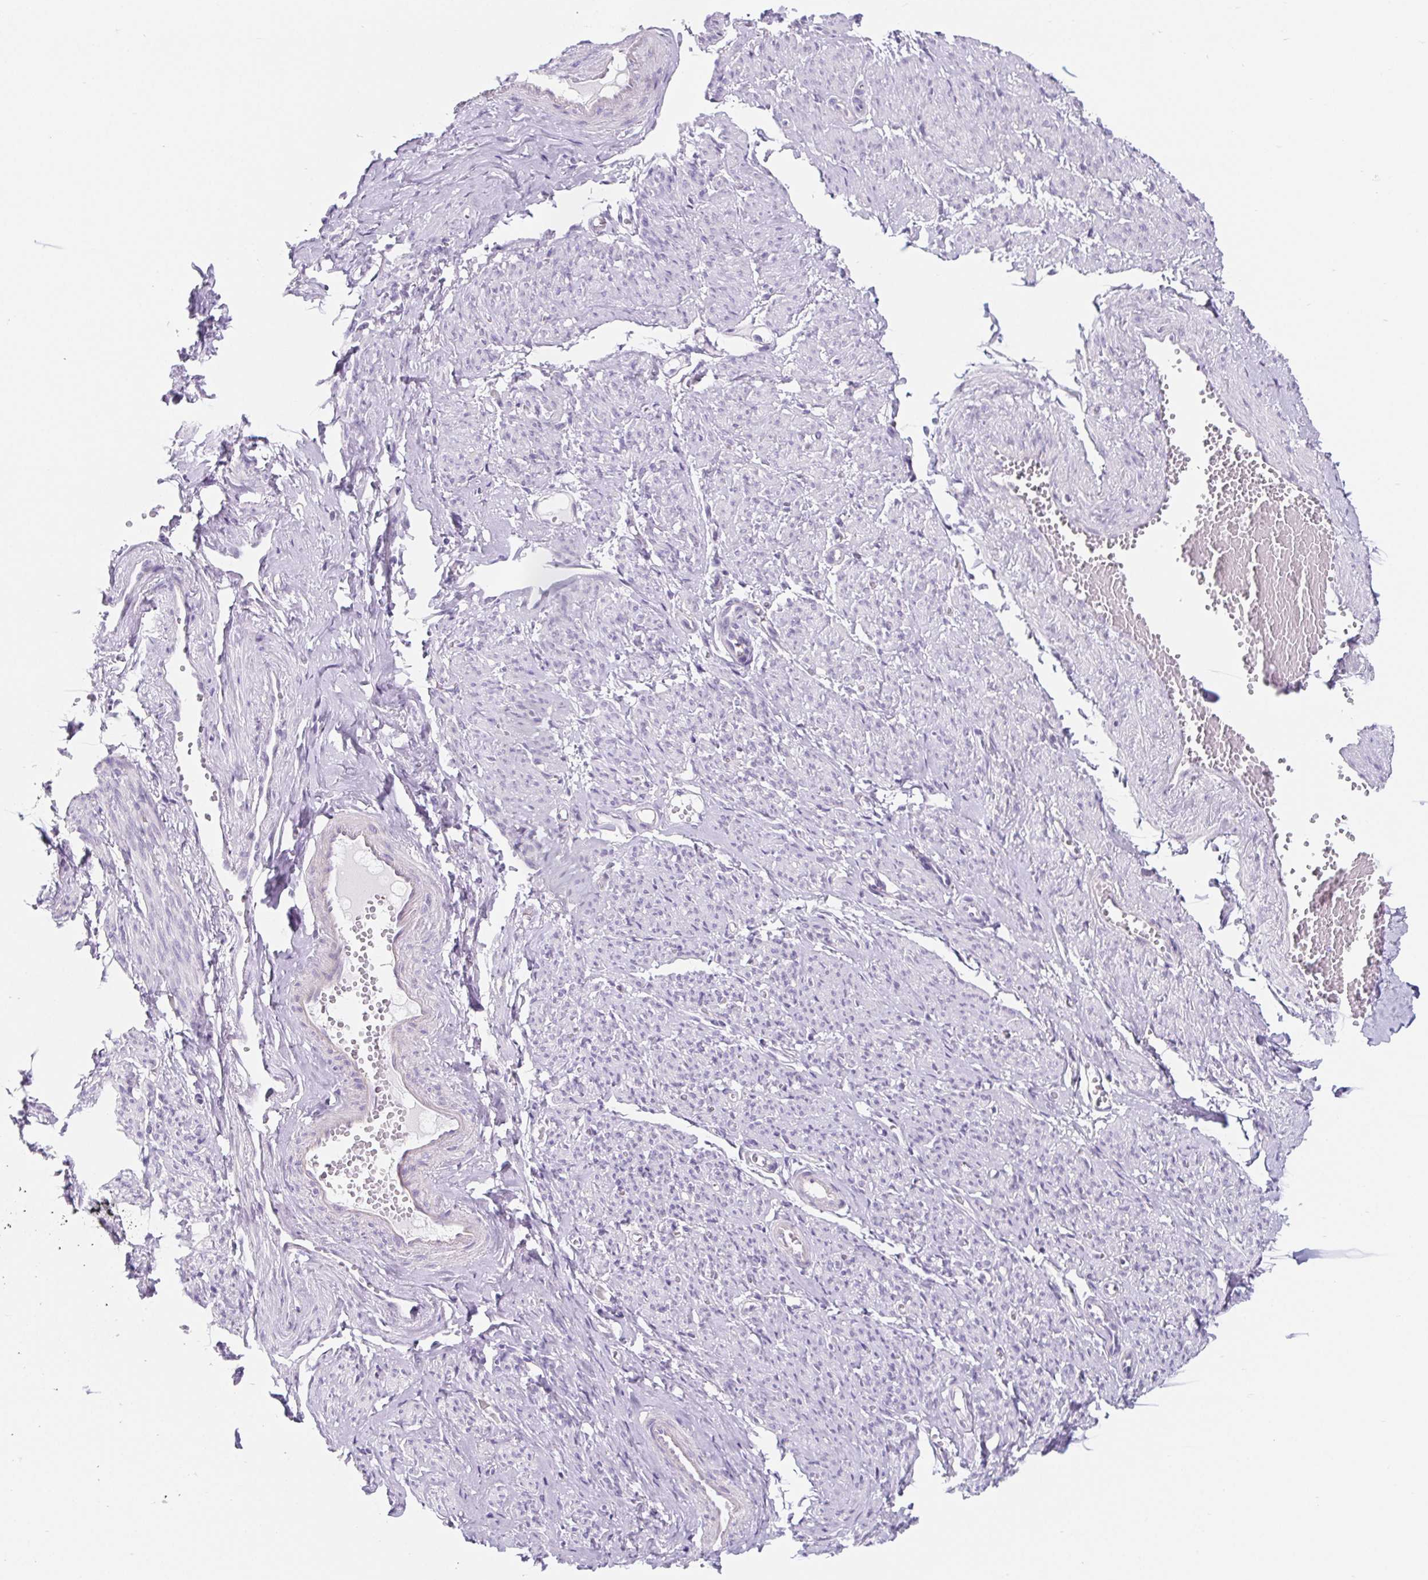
{"staining": {"intensity": "negative", "quantity": "none", "location": "none"}, "tissue": "smooth muscle", "cell_type": "Smooth muscle cells", "image_type": "normal", "snomed": [{"axis": "morphology", "description": "Normal tissue, NOS"}, {"axis": "topography", "description": "Smooth muscle"}], "caption": "Smooth muscle was stained to show a protein in brown. There is no significant staining in smooth muscle cells. (DAB immunohistochemistry, high magnification).", "gene": "BCAS1", "patient": {"sex": "female", "age": 65}}